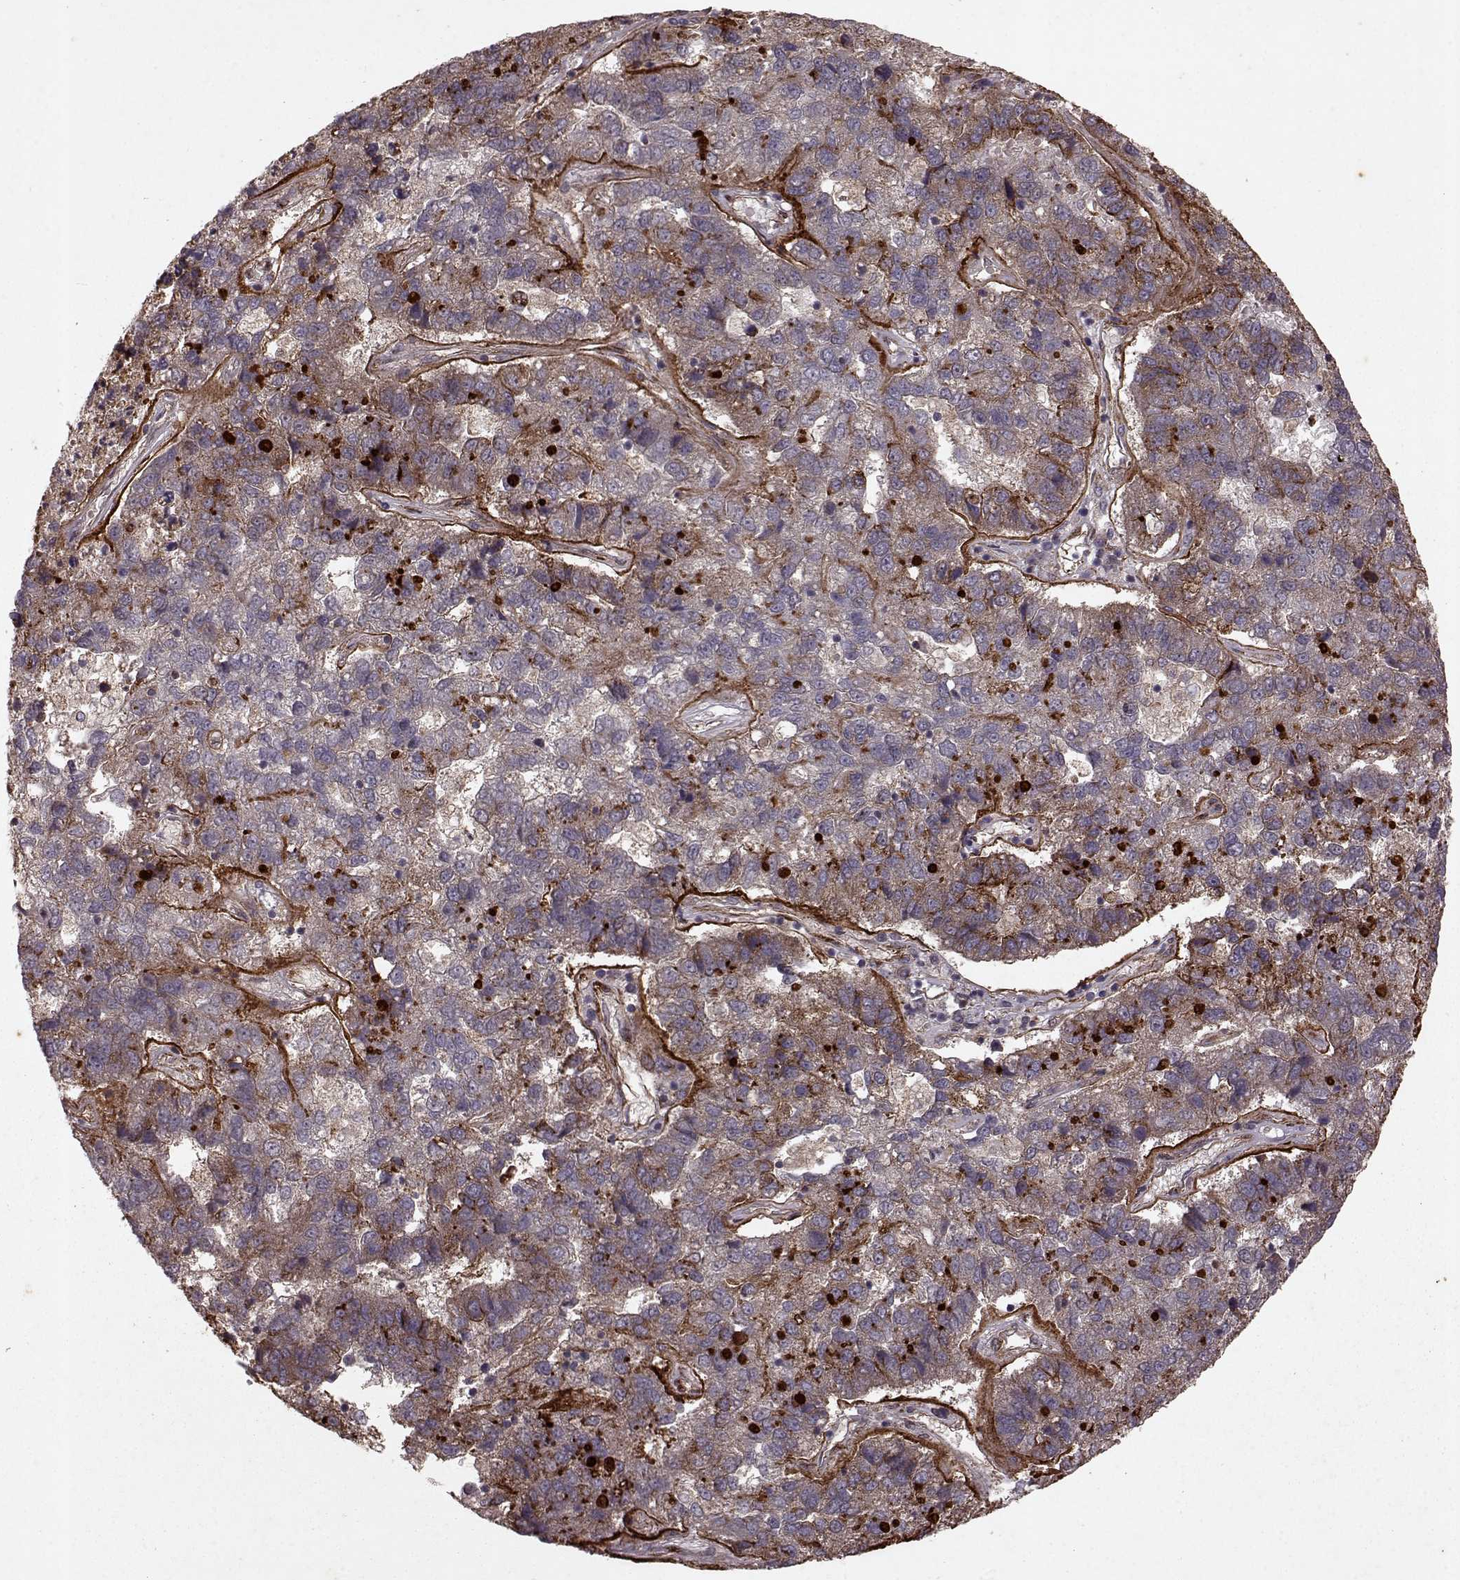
{"staining": {"intensity": "moderate", "quantity": "25%-75%", "location": "cytoplasmic/membranous"}, "tissue": "pancreatic cancer", "cell_type": "Tumor cells", "image_type": "cancer", "snomed": [{"axis": "morphology", "description": "Adenocarcinoma, NOS"}, {"axis": "topography", "description": "Pancreas"}], "caption": "About 25%-75% of tumor cells in human pancreatic cancer show moderate cytoplasmic/membranous protein positivity as visualized by brown immunohistochemical staining.", "gene": "FXN", "patient": {"sex": "female", "age": 61}}